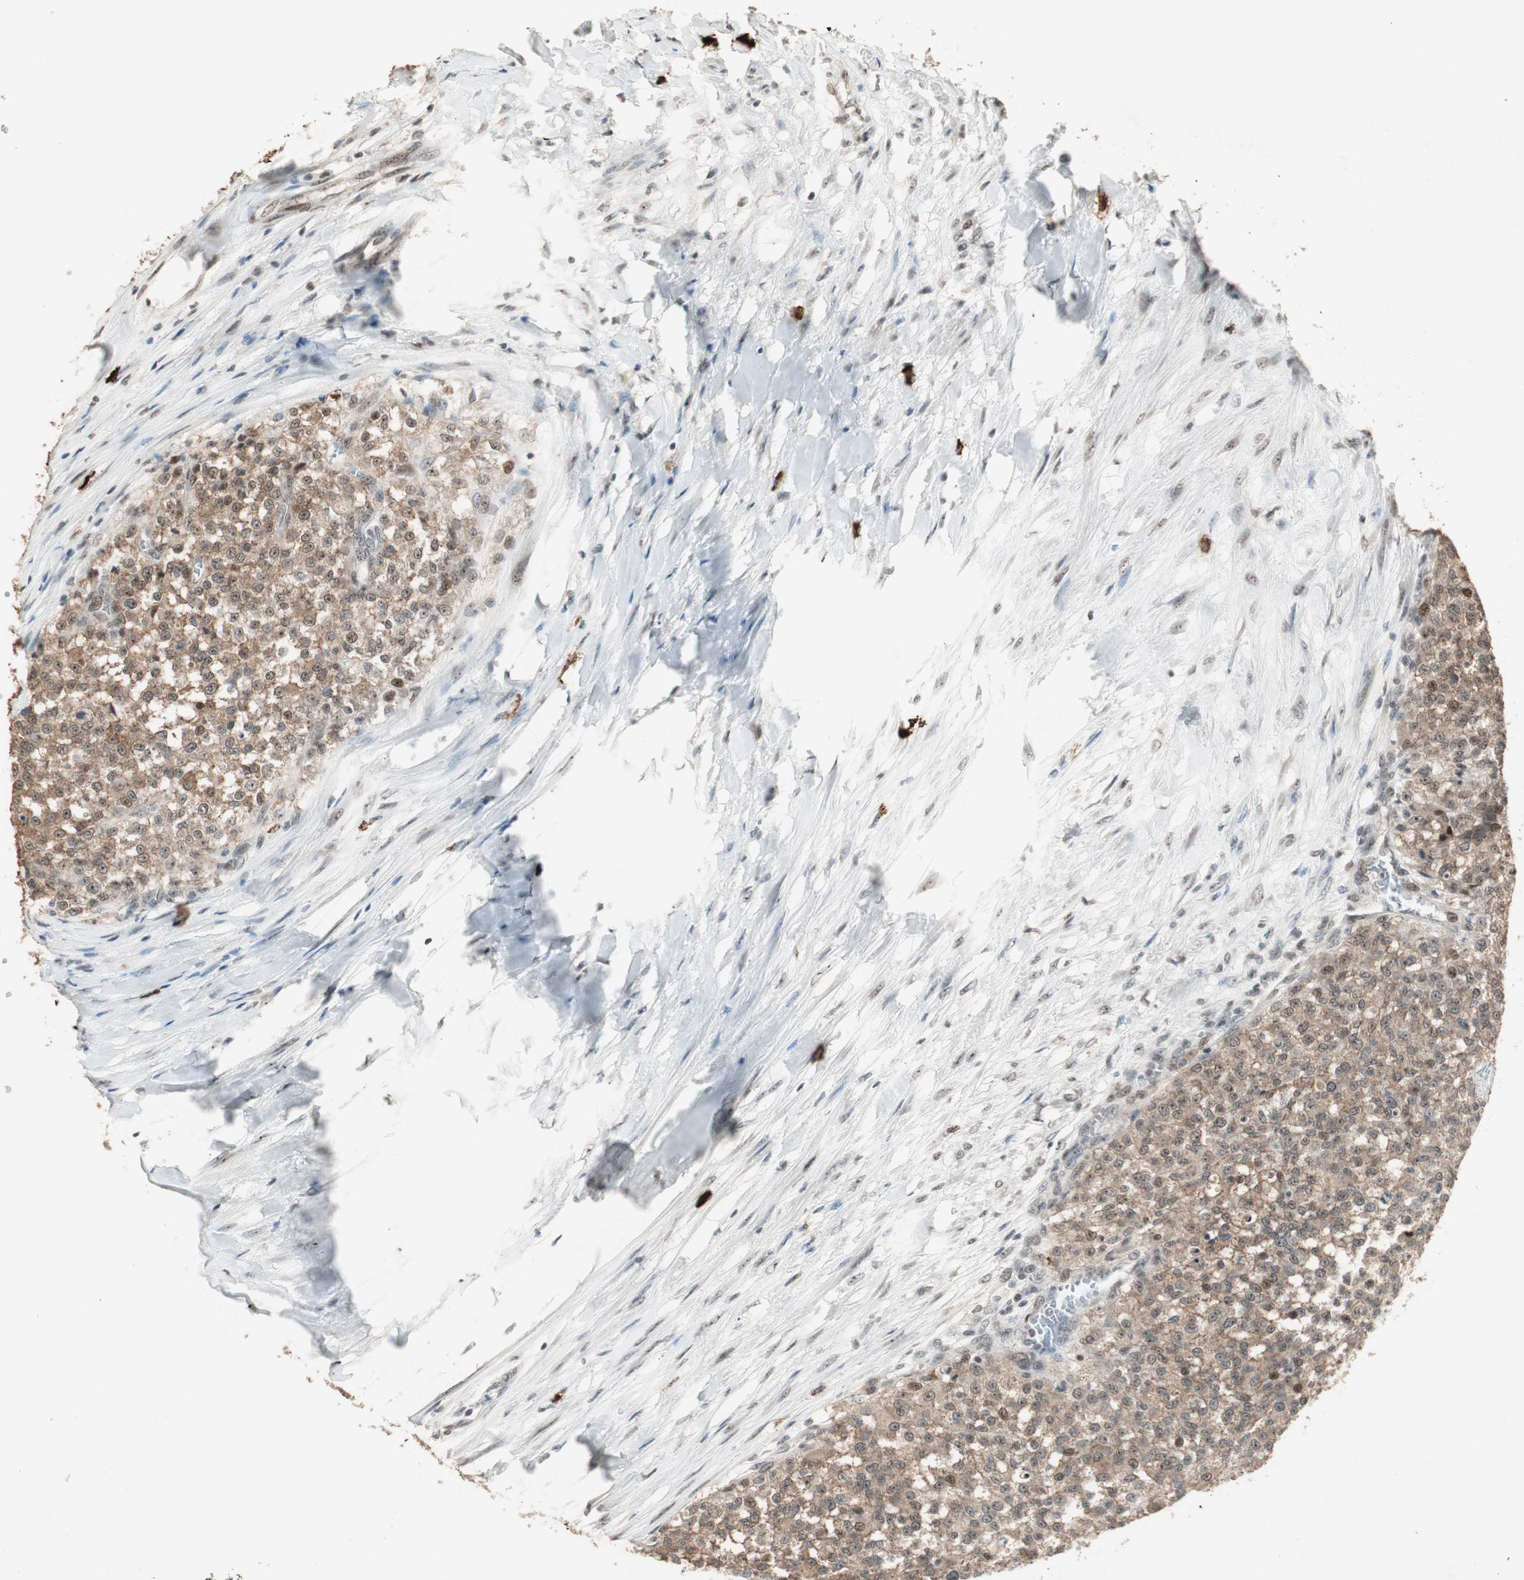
{"staining": {"intensity": "moderate", "quantity": ">75%", "location": "cytoplasmic/membranous,nuclear"}, "tissue": "testis cancer", "cell_type": "Tumor cells", "image_type": "cancer", "snomed": [{"axis": "morphology", "description": "Seminoma, NOS"}, {"axis": "topography", "description": "Testis"}], "caption": "High-power microscopy captured an immunohistochemistry (IHC) image of seminoma (testis), revealing moderate cytoplasmic/membranous and nuclear staining in approximately >75% of tumor cells. (IHC, brightfield microscopy, high magnification).", "gene": "ETV4", "patient": {"sex": "male", "age": 59}}